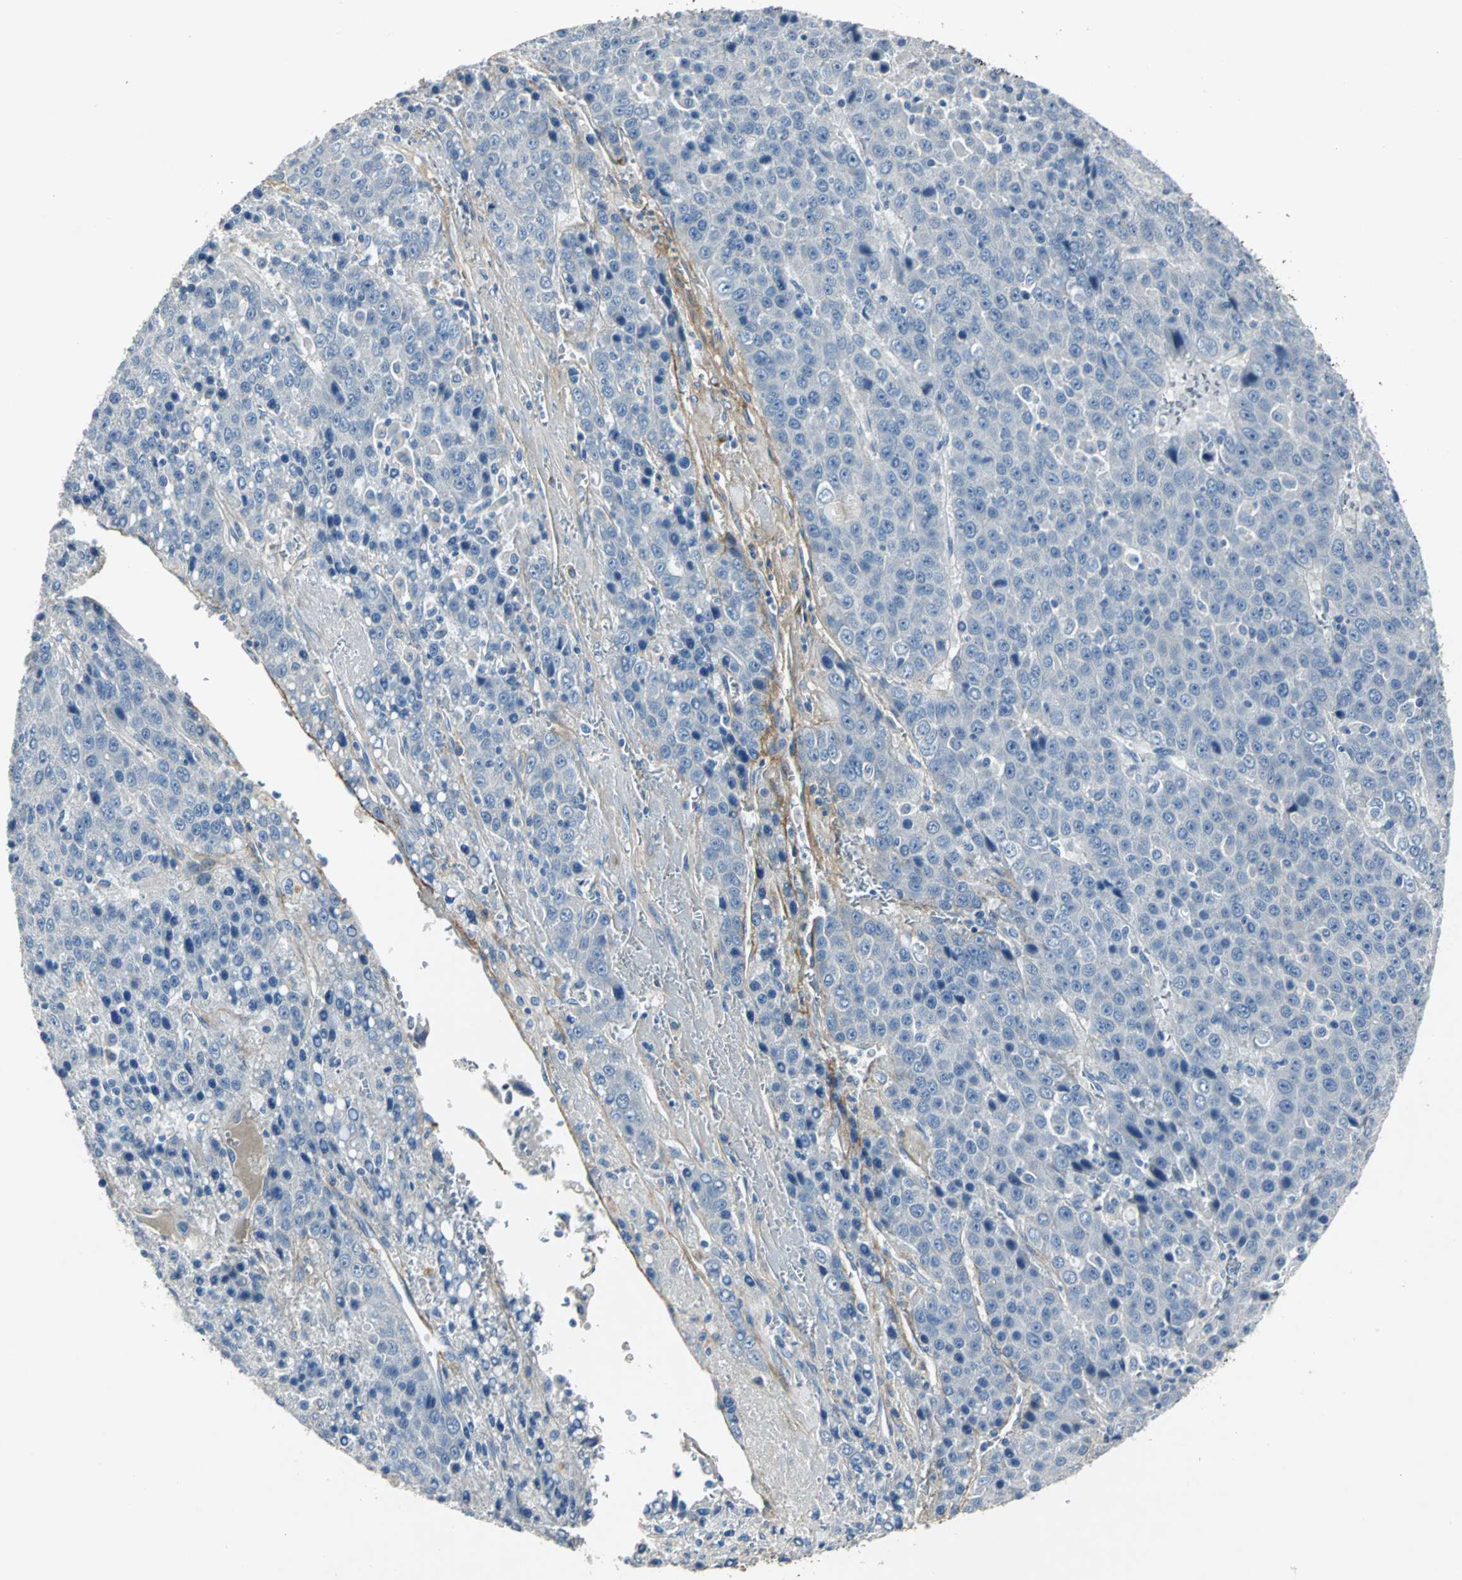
{"staining": {"intensity": "negative", "quantity": "none", "location": "none"}, "tissue": "liver cancer", "cell_type": "Tumor cells", "image_type": "cancer", "snomed": [{"axis": "morphology", "description": "Carcinoma, Hepatocellular, NOS"}, {"axis": "topography", "description": "Liver"}], "caption": "Immunohistochemistry micrograph of neoplastic tissue: liver hepatocellular carcinoma stained with DAB exhibits no significant protein expression in tumor cells.", "gene": "EFNB3", "patient": {"sex": "female", "age": 53}}